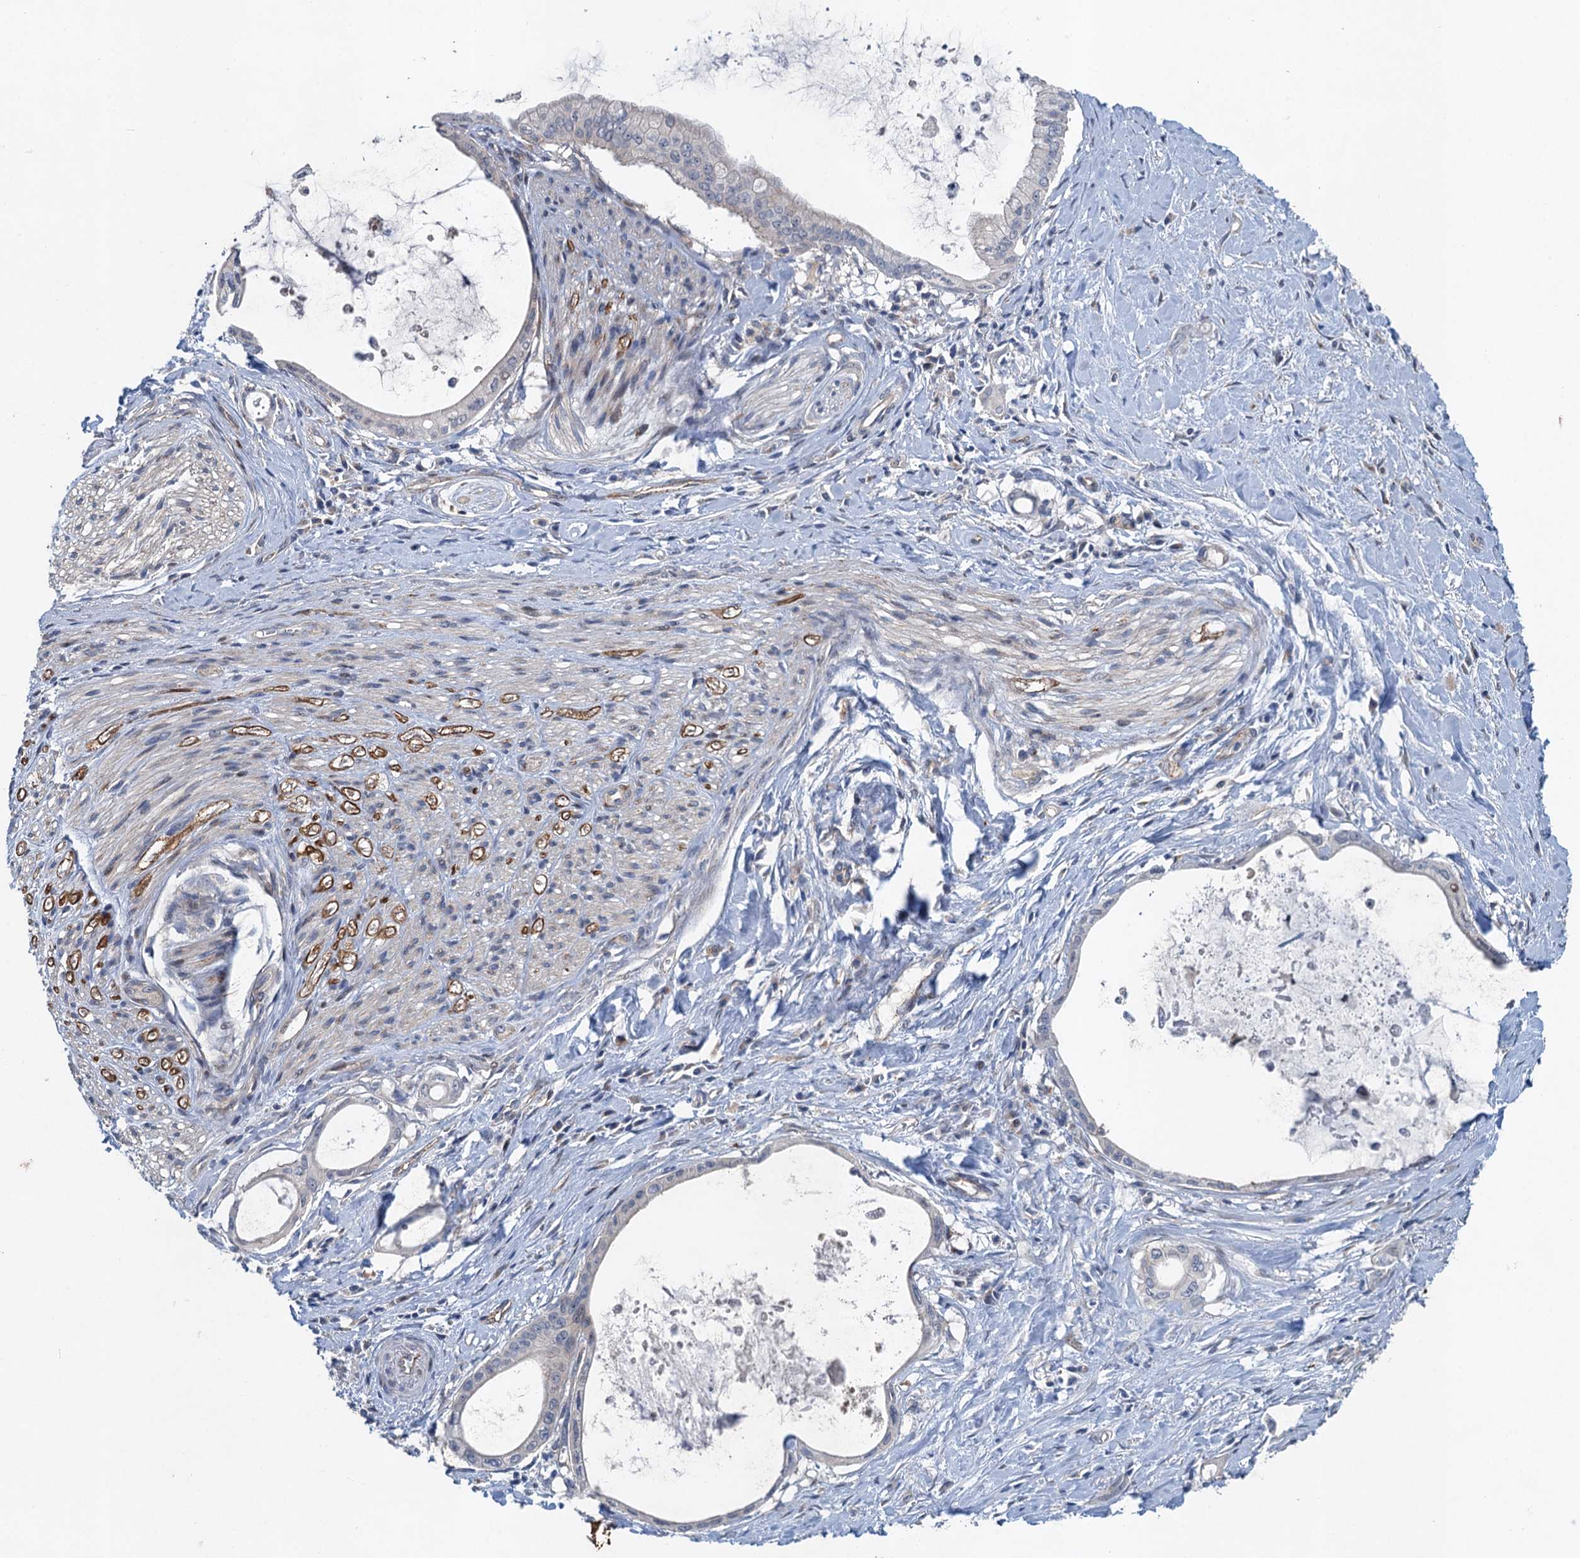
{"staining": {"intensity": "negative", "quantity": "none", "location": "none"}, "tissue": "pancreatic cancer", "cell_type": "Tumor cells", "image_type": "cancer", "snomed": [{"axis": "morphology", "description": "Adenocarcinoma, NOS"}, {"axis": "topography", "description": "Pancreas"}], "caption": "A photomicrograph of pancreatic cancer stained for a protein reveals no brown staining in tumor cells. (DAB immunohistochemistry, high magnification).", "gene": "NBEA", "patient": {"sex": "male", "age": 72}}